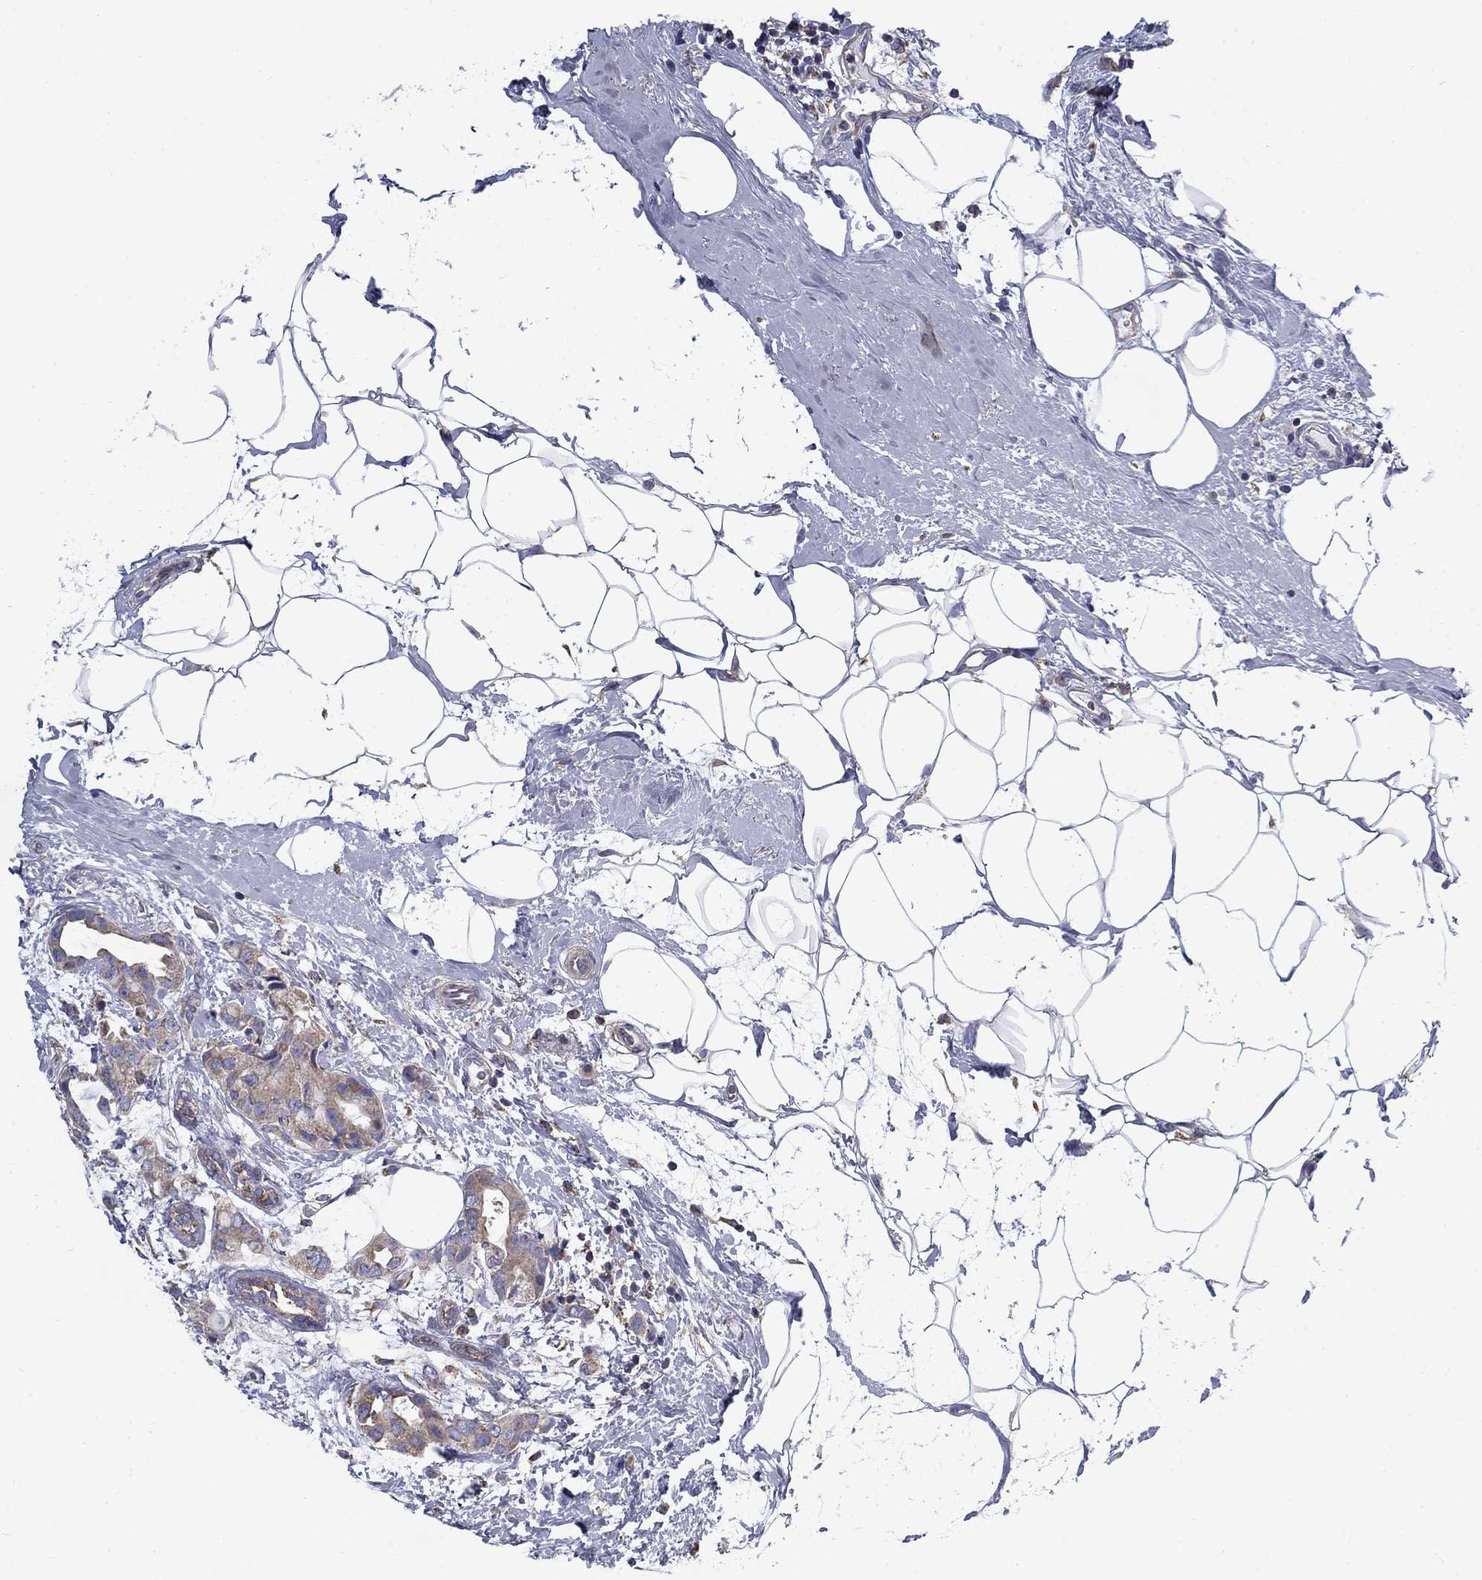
{"staining": {"intensity": "weak", "quantity": "<25%", "location": "cytoplasmic/membranous"}, "tissue": "breast cancer", "cell_type": "Tumor cells", "image_type": "cancer", "snomed": [{"axis": "morphology", "description": "Duct carcinoma"}, {"axis": "topography", "description": "Breast"}], "caption": "There is no significant positivity in tumor cells of breast cancer.", "gene": "NME5", "patient": {"sex": "female", "age": 45}}